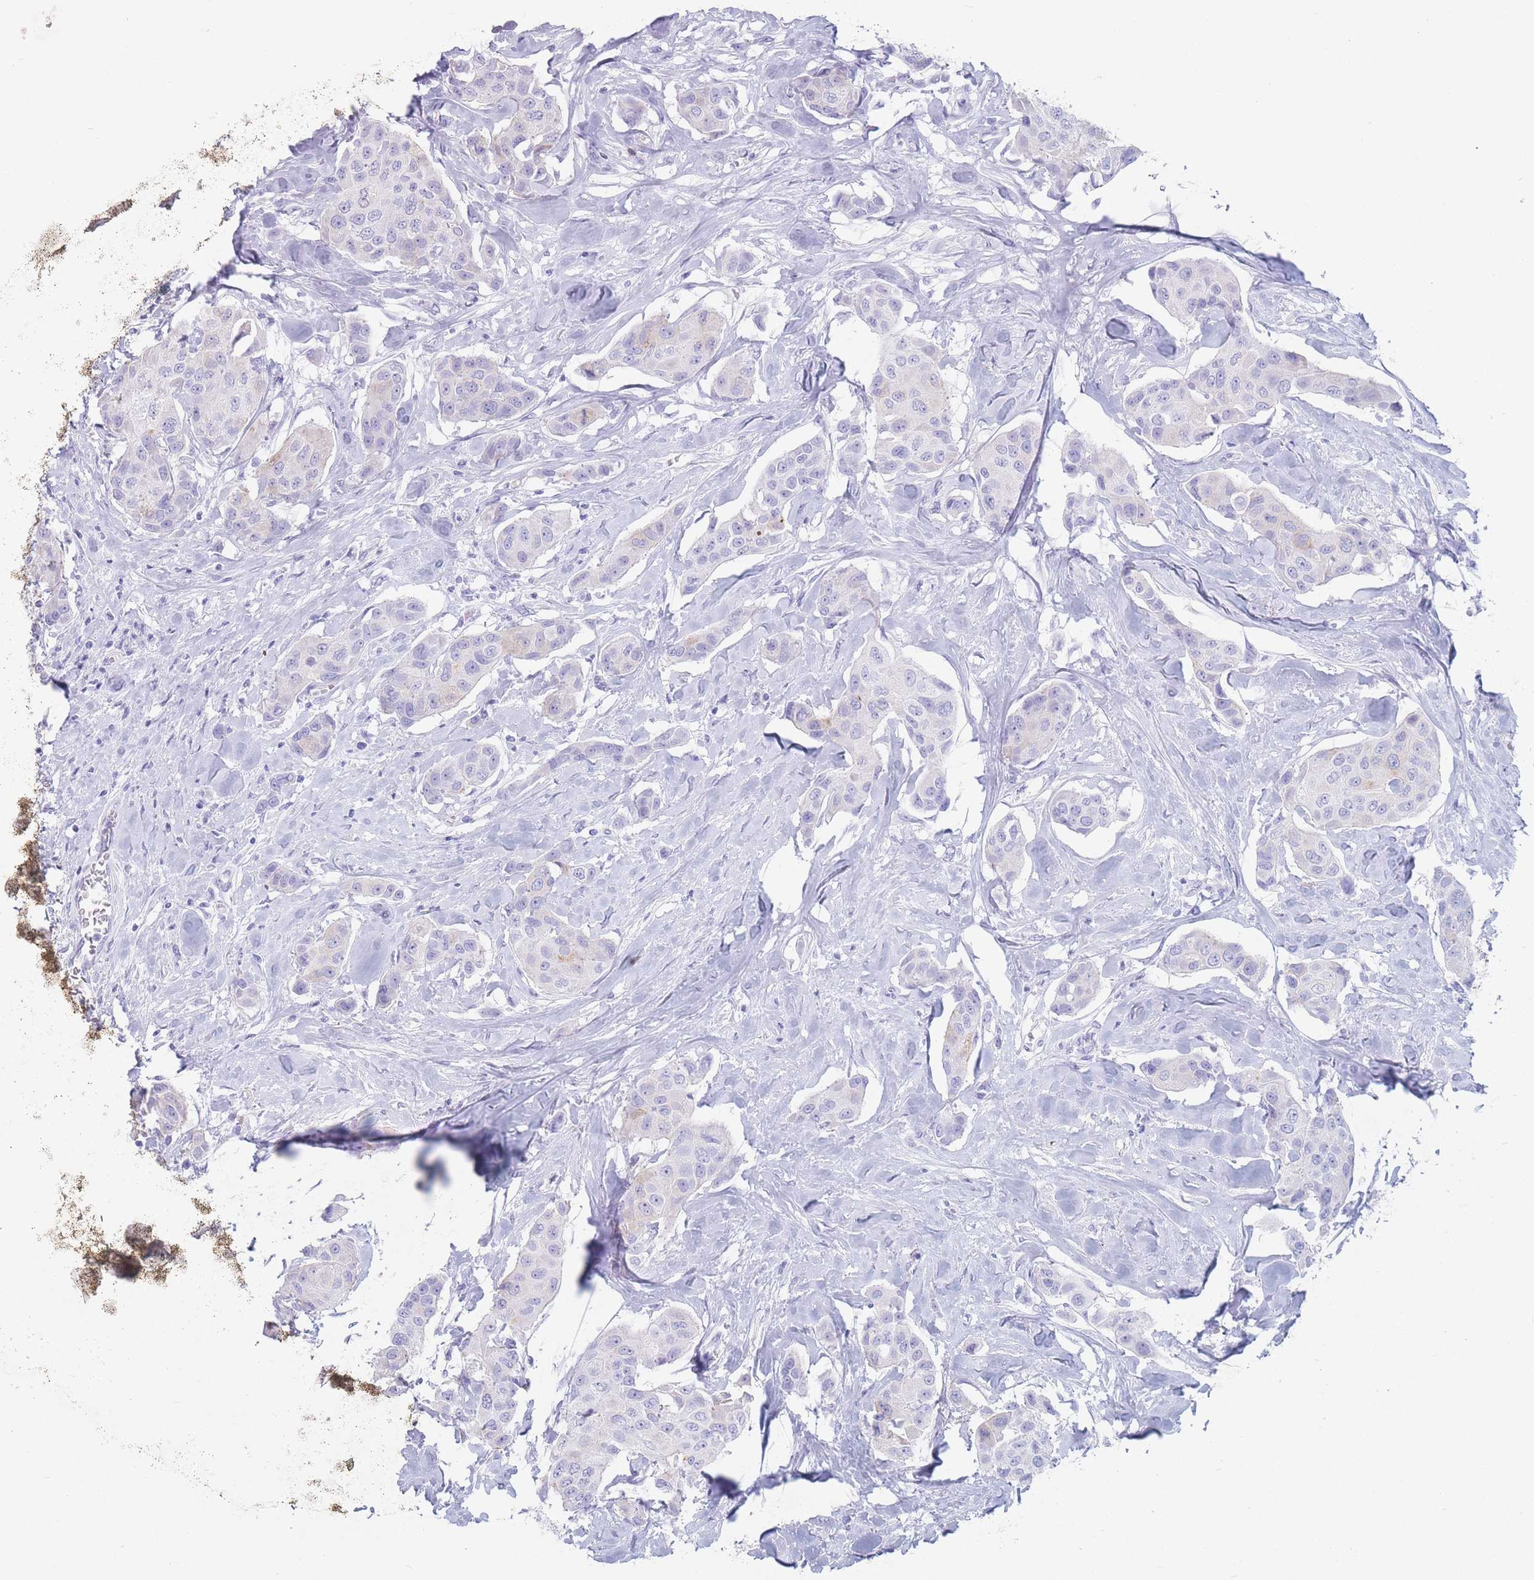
{"staining": {"intensity": "negative", "quantity": "none", "location": "none"}, "tissue": "breast cancer", "cell_type": "Tumor cells", "image_type": "cancer", "snomed": [{"axis": "morphology", "description": "Duct carcinoma"}, {"axis": "topography", "description": "Breast"}, {"axis": "topography", "description": "Lymph node"}], "caption": "Breast infiltrating ductal carcinoma was stained to show a protein in brown. There is no significant expression in tumor cells.", "gene": "ST3GAL5", "patient": {"sex": "female", "age": 80}}